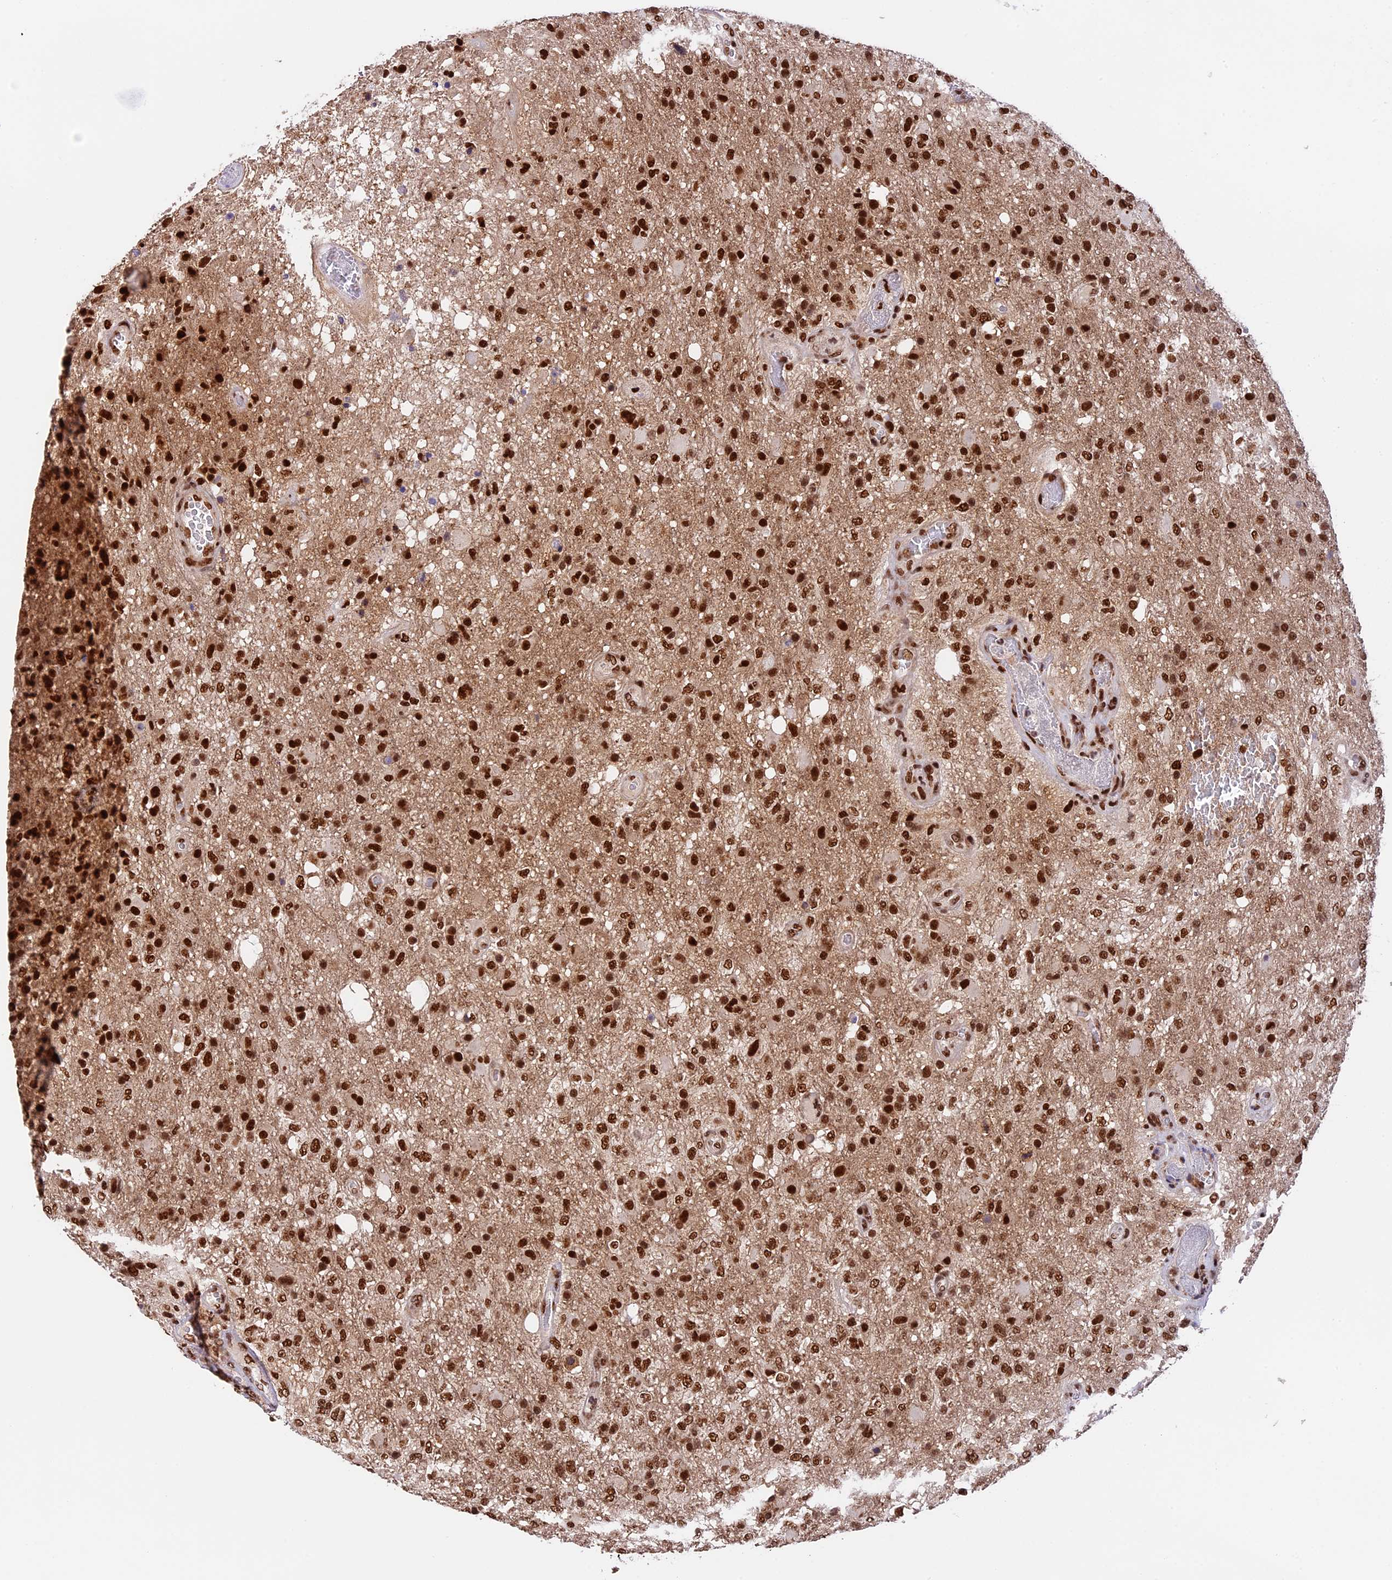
{"staining": {"intensity": "strong", "quantity": ">75%", "location": "nuclear"}, "tissue": "glioma", "cell_type": "Tumor cells", "image_type": "cancer", "snomed": [{"axis": "morphology", "description": "Glioma, malignant, High grade"}, {"axis": "topography", "description": "Brain"}], "caption": "Malignant high-grade glioma was stained to show a protein in brown. There is high levels of strong nuclear positivity in approximately >75% of tumor cells.", "gene": "RAMAC", "patient": {"sex": "female", "age": 74}}